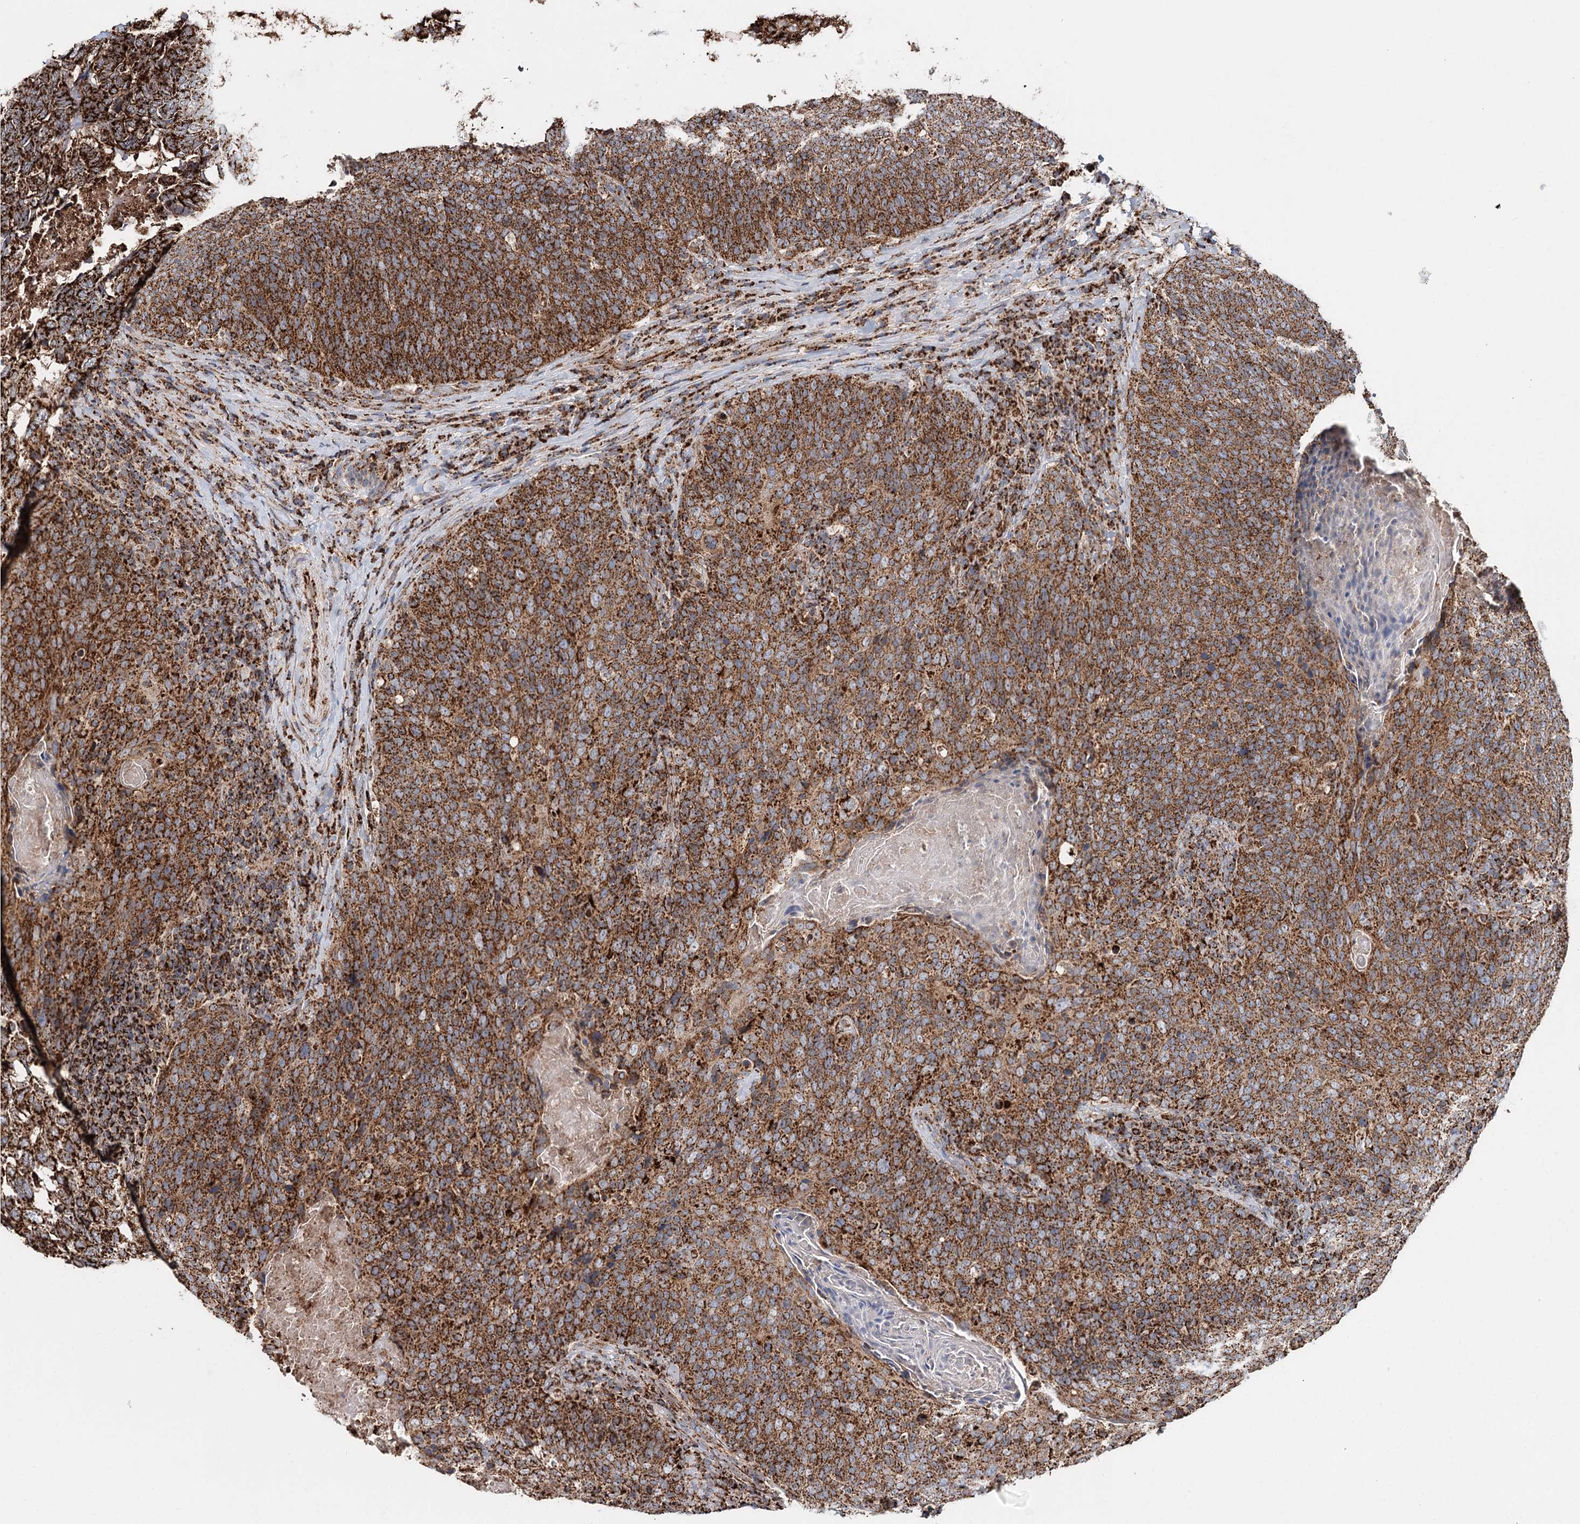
{"staining": {"intensity": "strong", "quantity": ">75%", "location": "cytoplasmic/membranous"}, "tissue": "head and neck cancer", "cell_type": "Tumor cells", "image_type": "cancer", "snomed": [{"axis": "morphology", "description": "Squamous cell carcinoma, NOS"}, {"axis": "morphology", "description": "Squamous cell carcinoma, metastatic, NOS"}, {"axis": "topography", "description": "Lymph node"}, {"axis": "topography", "description": "Head-Neck"}], "caption": "Protein staining demonstrates strong cytoplasmic/membranous staining in about >75% of tumor cells in head and neck metastatic squamous cell carcinoma.", "gene": "APH1A", "patient": {"sex": "male", "age": 62}}